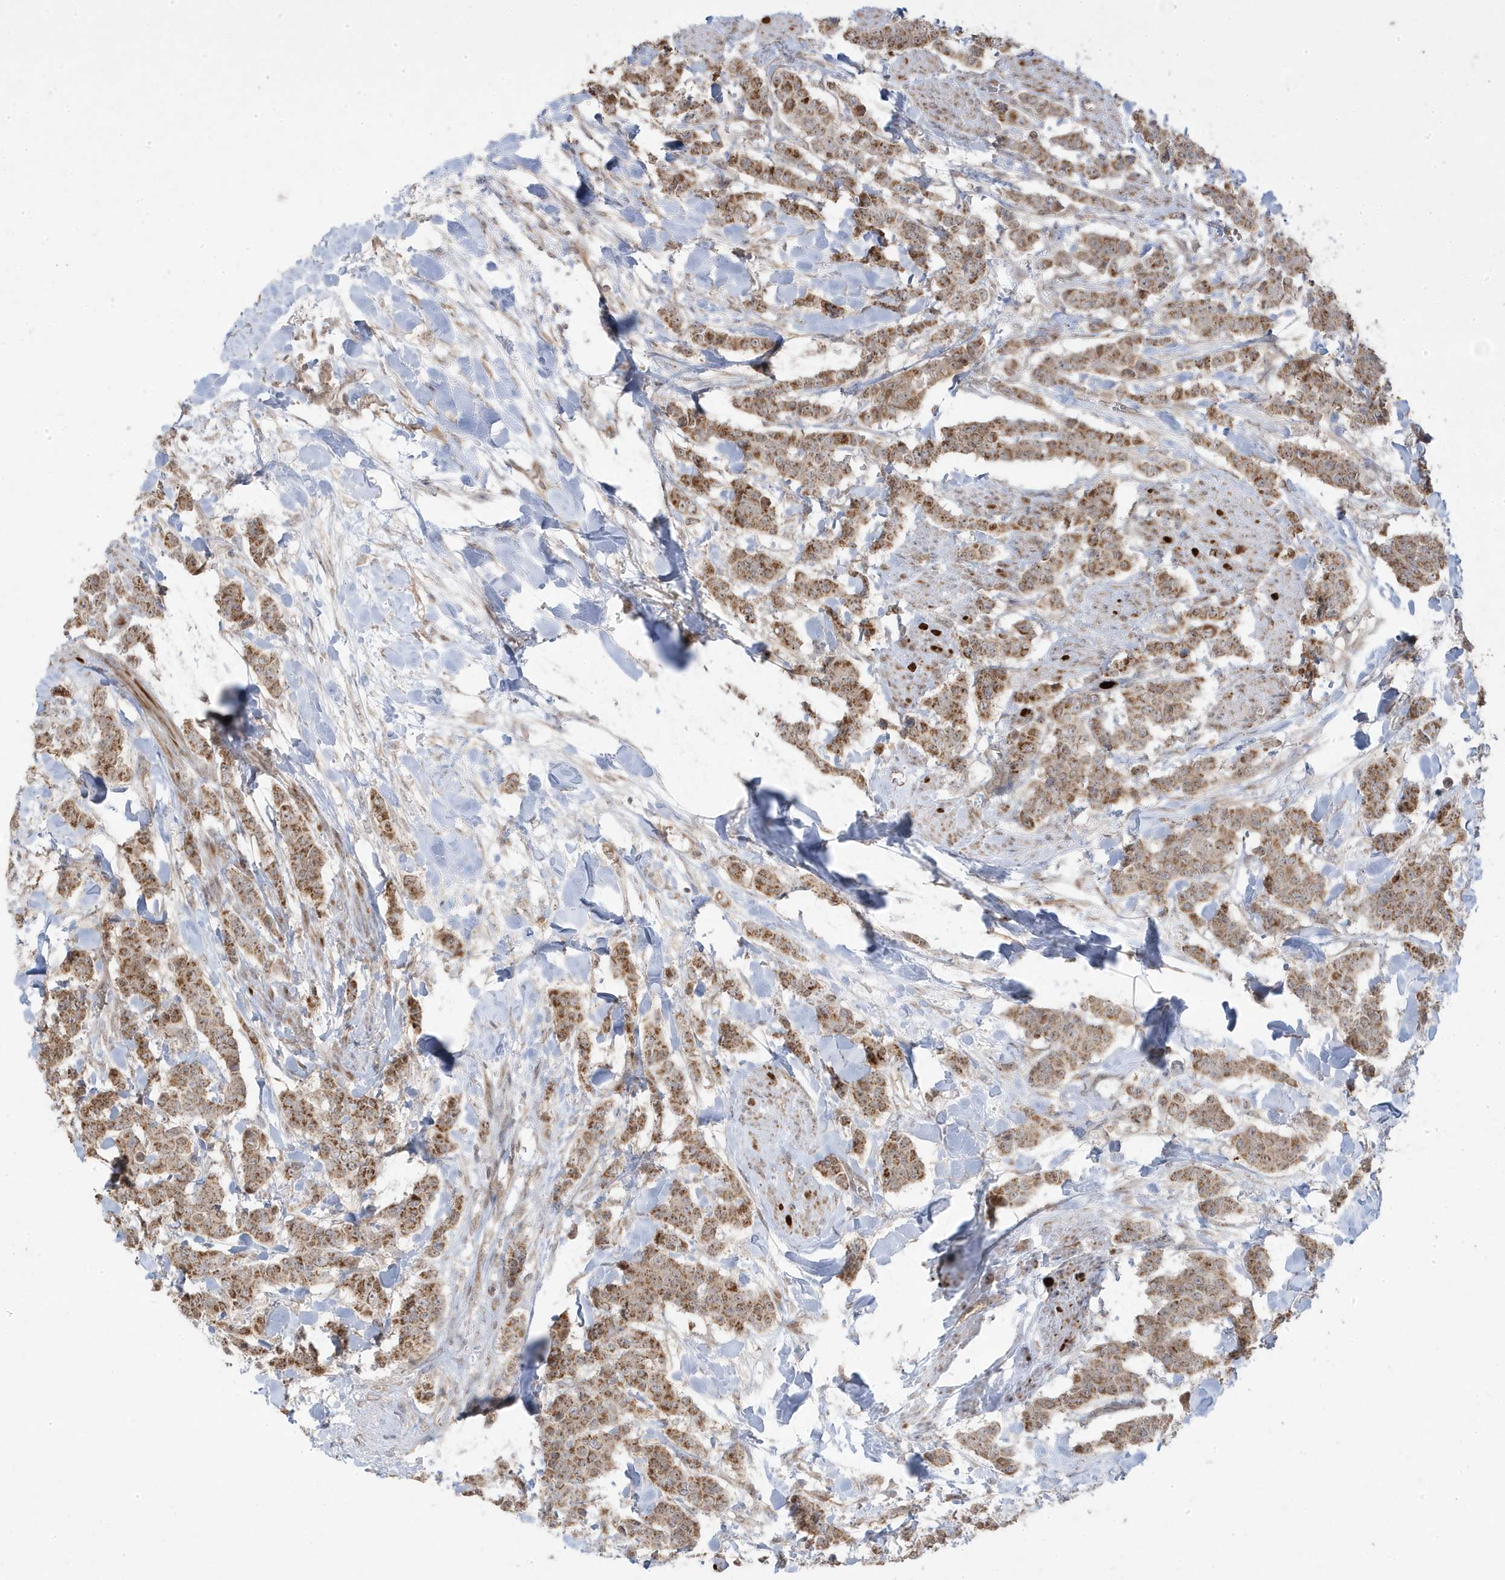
{"staining": {"intensity": "moderate", "quantity": ">75%", "location": "cytoplasmic/membranous"}, "tissue": "breast cancer", "cell_type": "Tumor cells", "image_type": "cancer", "snomed": [{"axis": "morphology", "description": "Duct carcinoma"}, {"axis": "topography", "description": "Breast"}], "caption": "Breast cancer stained with a brown dye shows moderate cytoplasmic/membranous positive staining in about >75% of tumor cells.", "gene": "DNAJC12", "patient": {"sex": "female", "age": 40}}